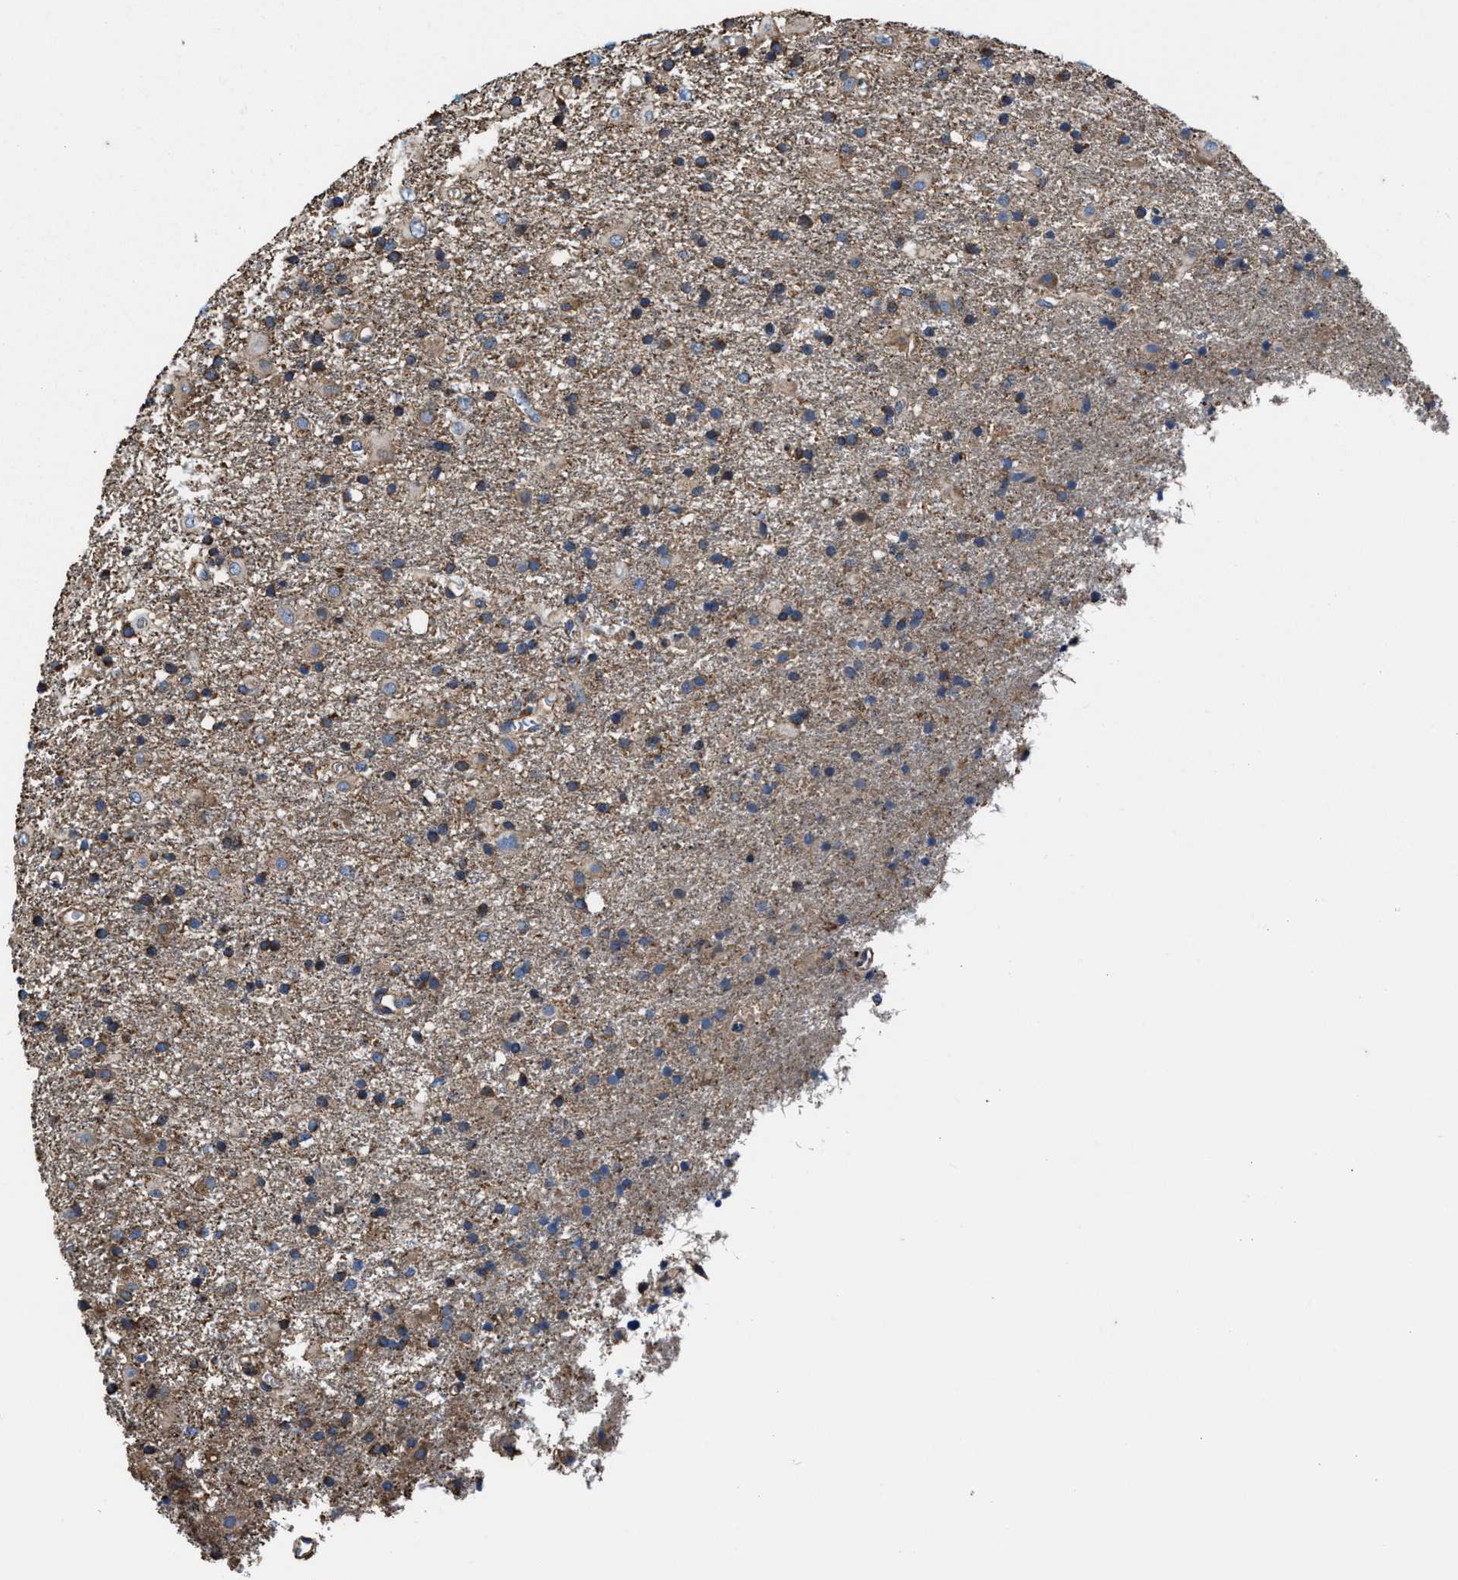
{"staining": {"intensity": "weak", "quantity": ">75%", "location": "cytoplasmic/membranous"}, "tissue": "glioma", "cell_type": "Tumor cells", "image_type": "cancer", "snomed": [{"axis": "morphology", "description": "Glioma, malignant, Low grade"}, {"axis": "topography", "description": "Brain"}], "caption": "Immunohistochemical staining of malignant glioma (low-grade) reveals low levels of weak cytoplasmic/membranous protein positivity in about >75% of tumor cells.", "gene": "PPP1R9B", "patient": {"sex": "male", "age": 65}}